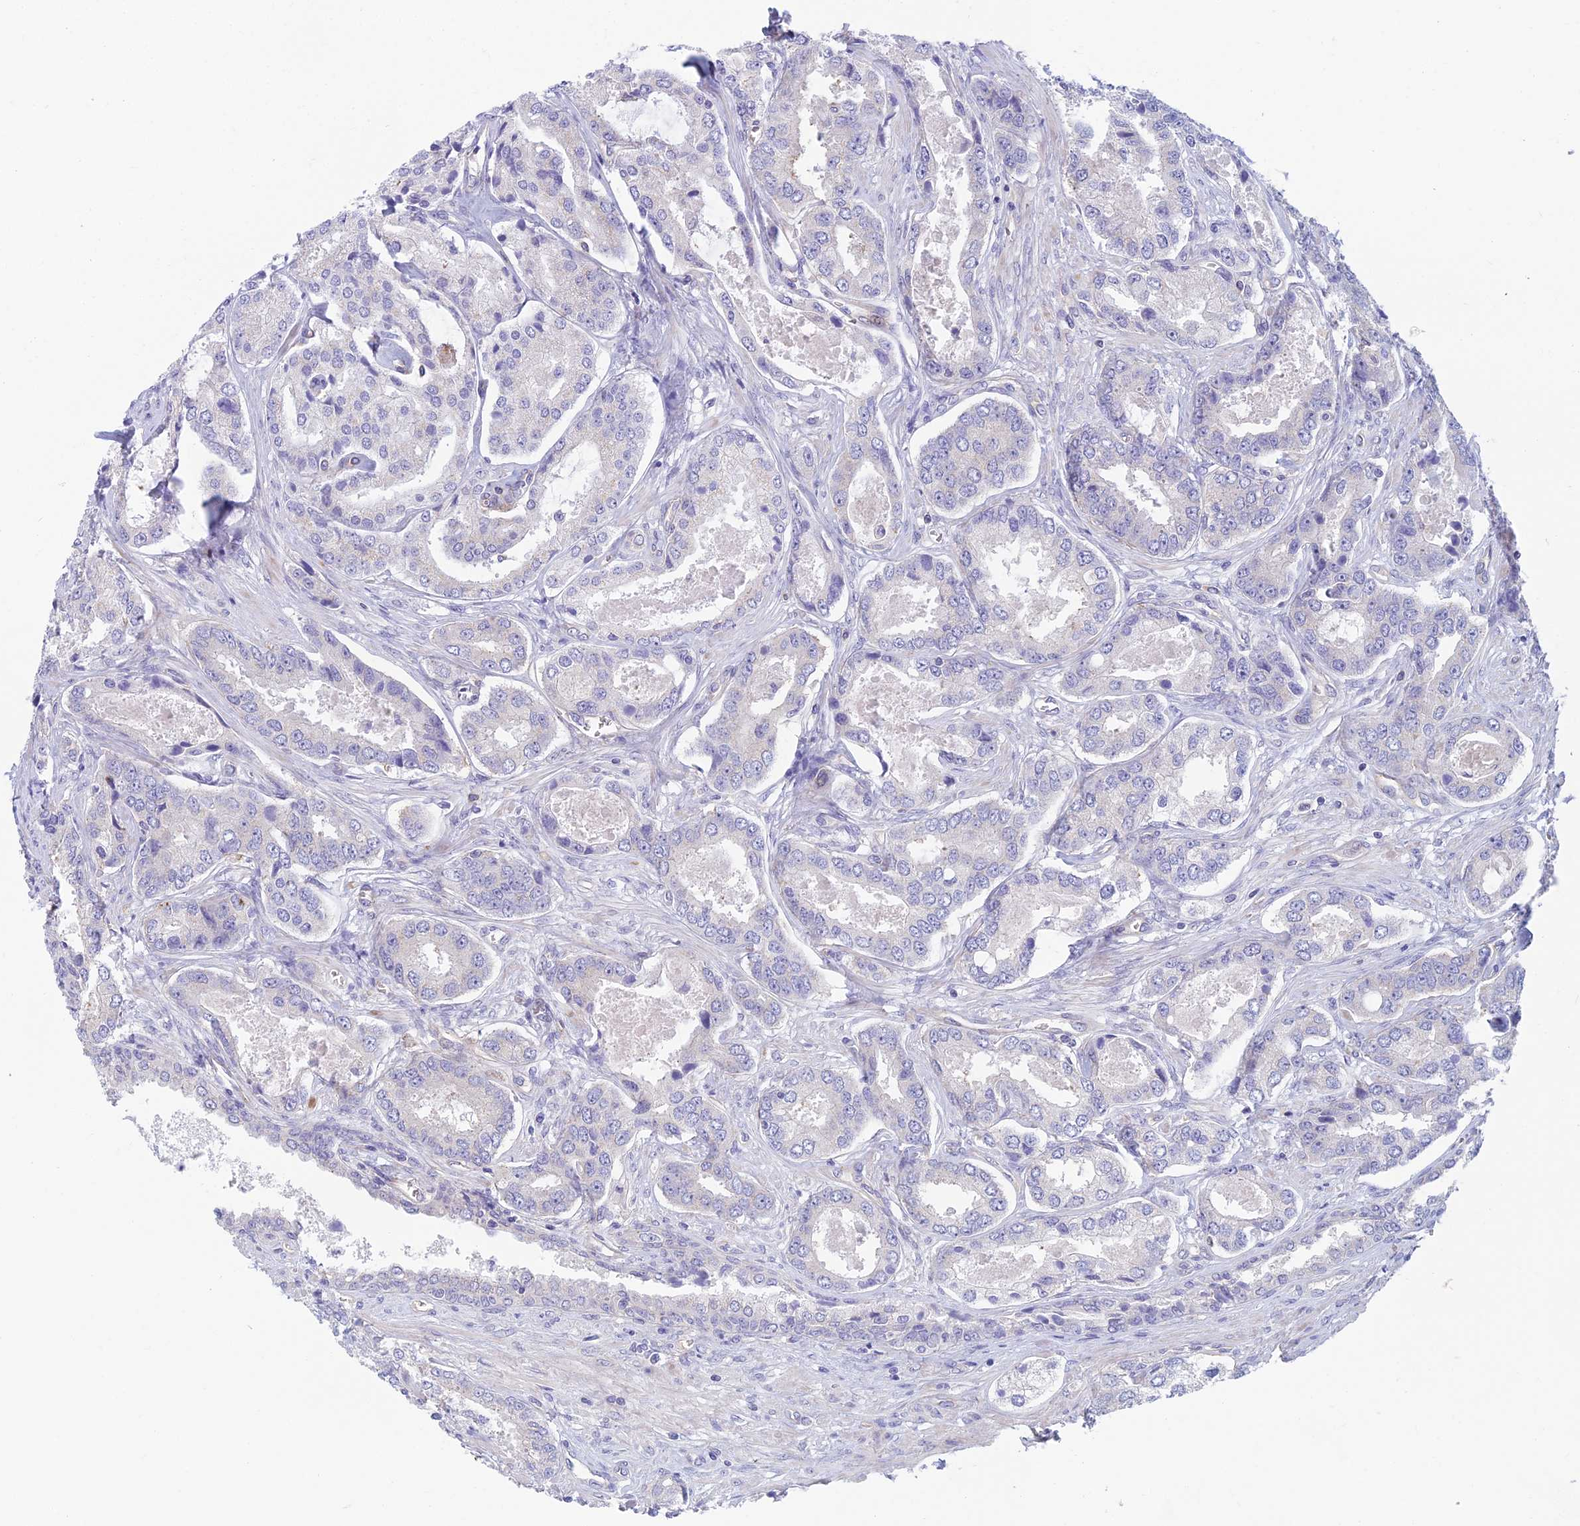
{"staining": {"intensity": "weak", "quantity": "<25%", "location": "cytoplasmic/membranous"}, "tissue": "prostate cancer", "cell_type": "Tumor cells", "image_type": "cancer", "snomed": [{"axis": "morphology", "description": "Adenocarcinoma, Low grade"}, {"axis": "topography", "description": "Prostate"}], "caption": "Protein analysis of prostate cancer demonstrates no significant expression in tumor cells.", "gene": "ZNF564", "patient": {"sex": "male", "age": 68}}